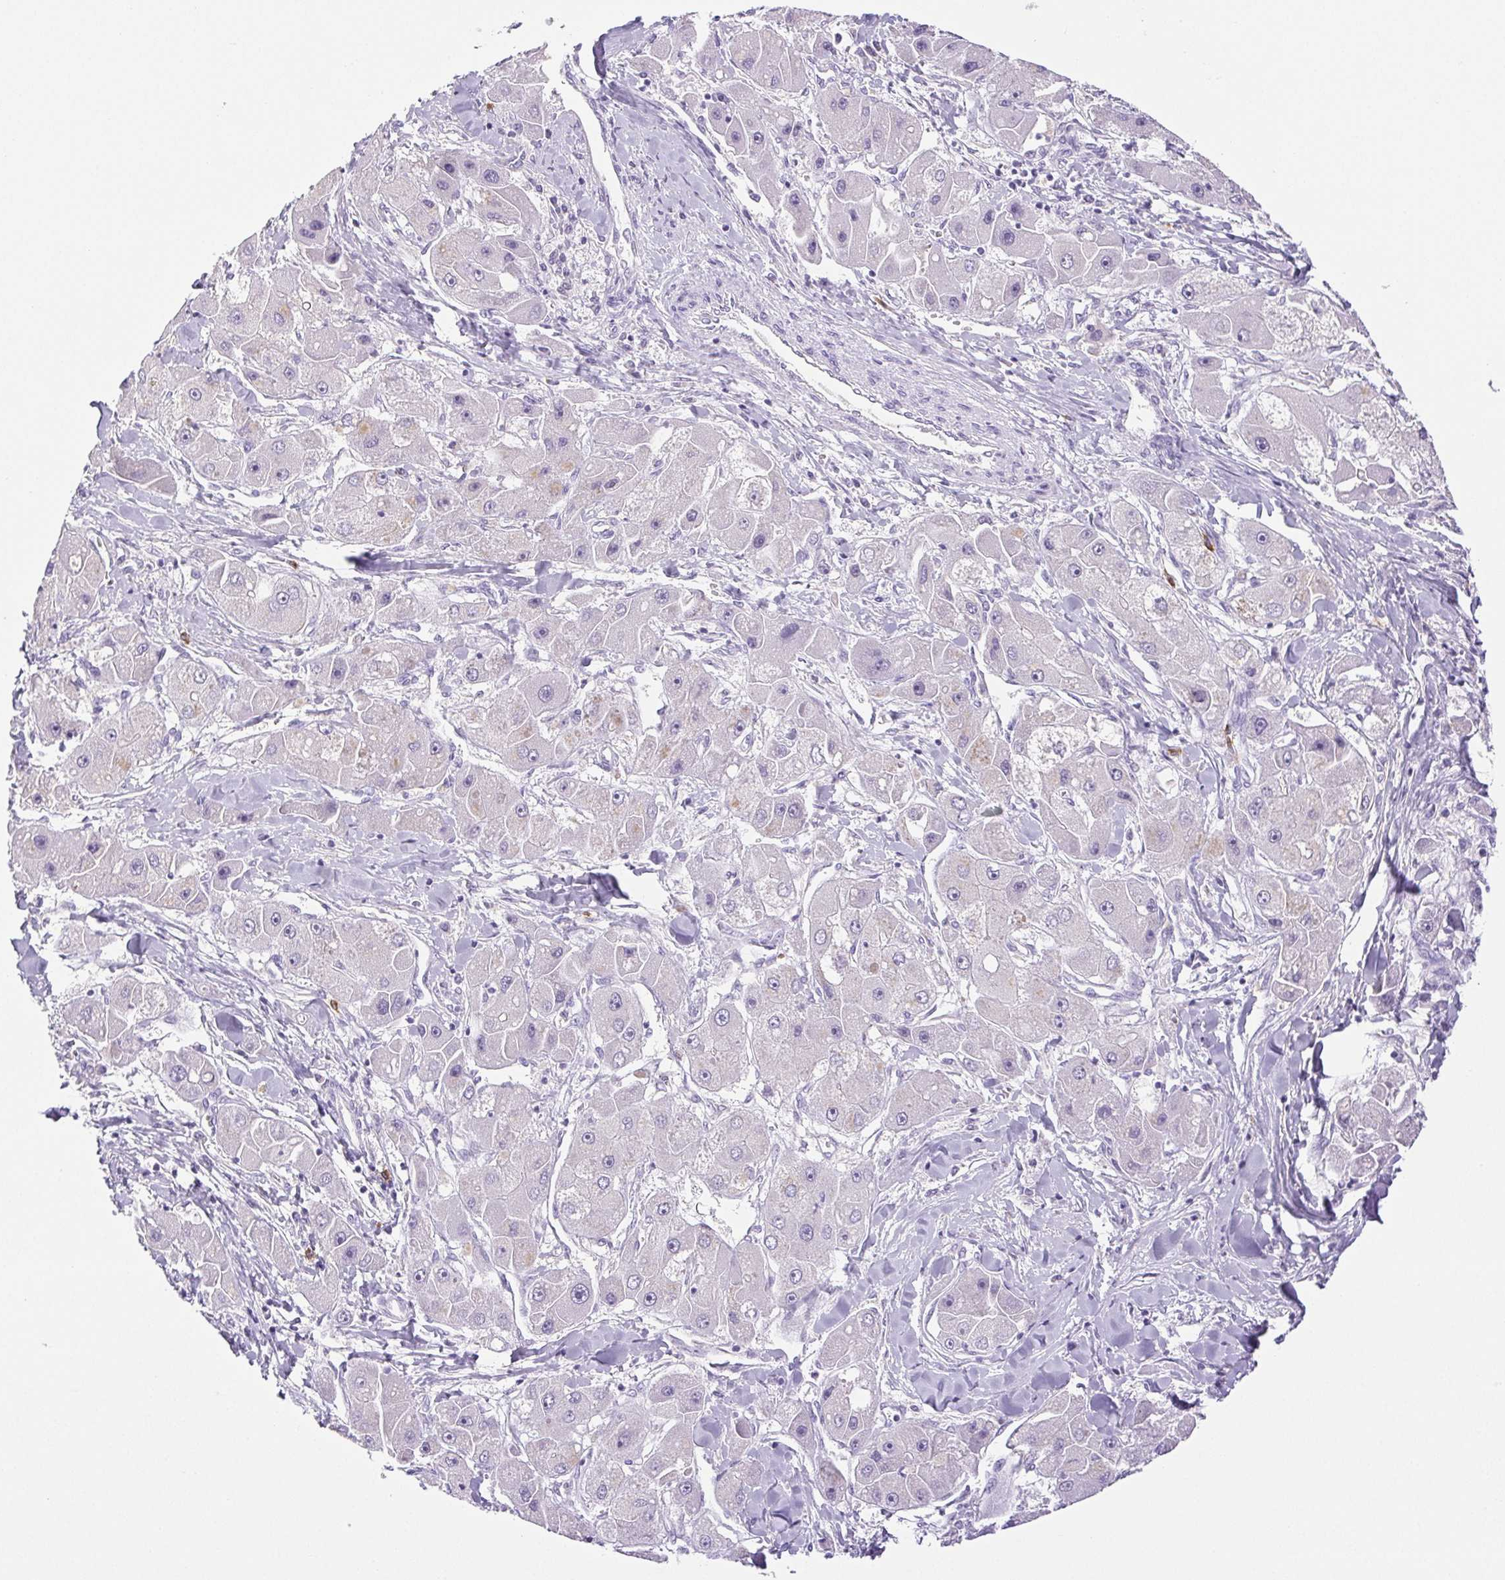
{"staining": {"intensity": "negative", "quantity": "none", "location": "none"}, "tissue": "liver cancer", "cell_type": "Tumor cells", "image_type": "cancer", "snomed": [{"axis": "morphology", "description": "Carcinoma, Hepatocellular, NOS"}, {"axis": "topography", "description": "Liver"}], "caption": "High power microscopy photomicrograph of an immunohistochemistry histopathology image of hepatocellular carcinoma (liver), revealing no significant positivity in tumor cells.", "gene": "PAPPA2", "patient": {"sex": "male", "age": 24}}